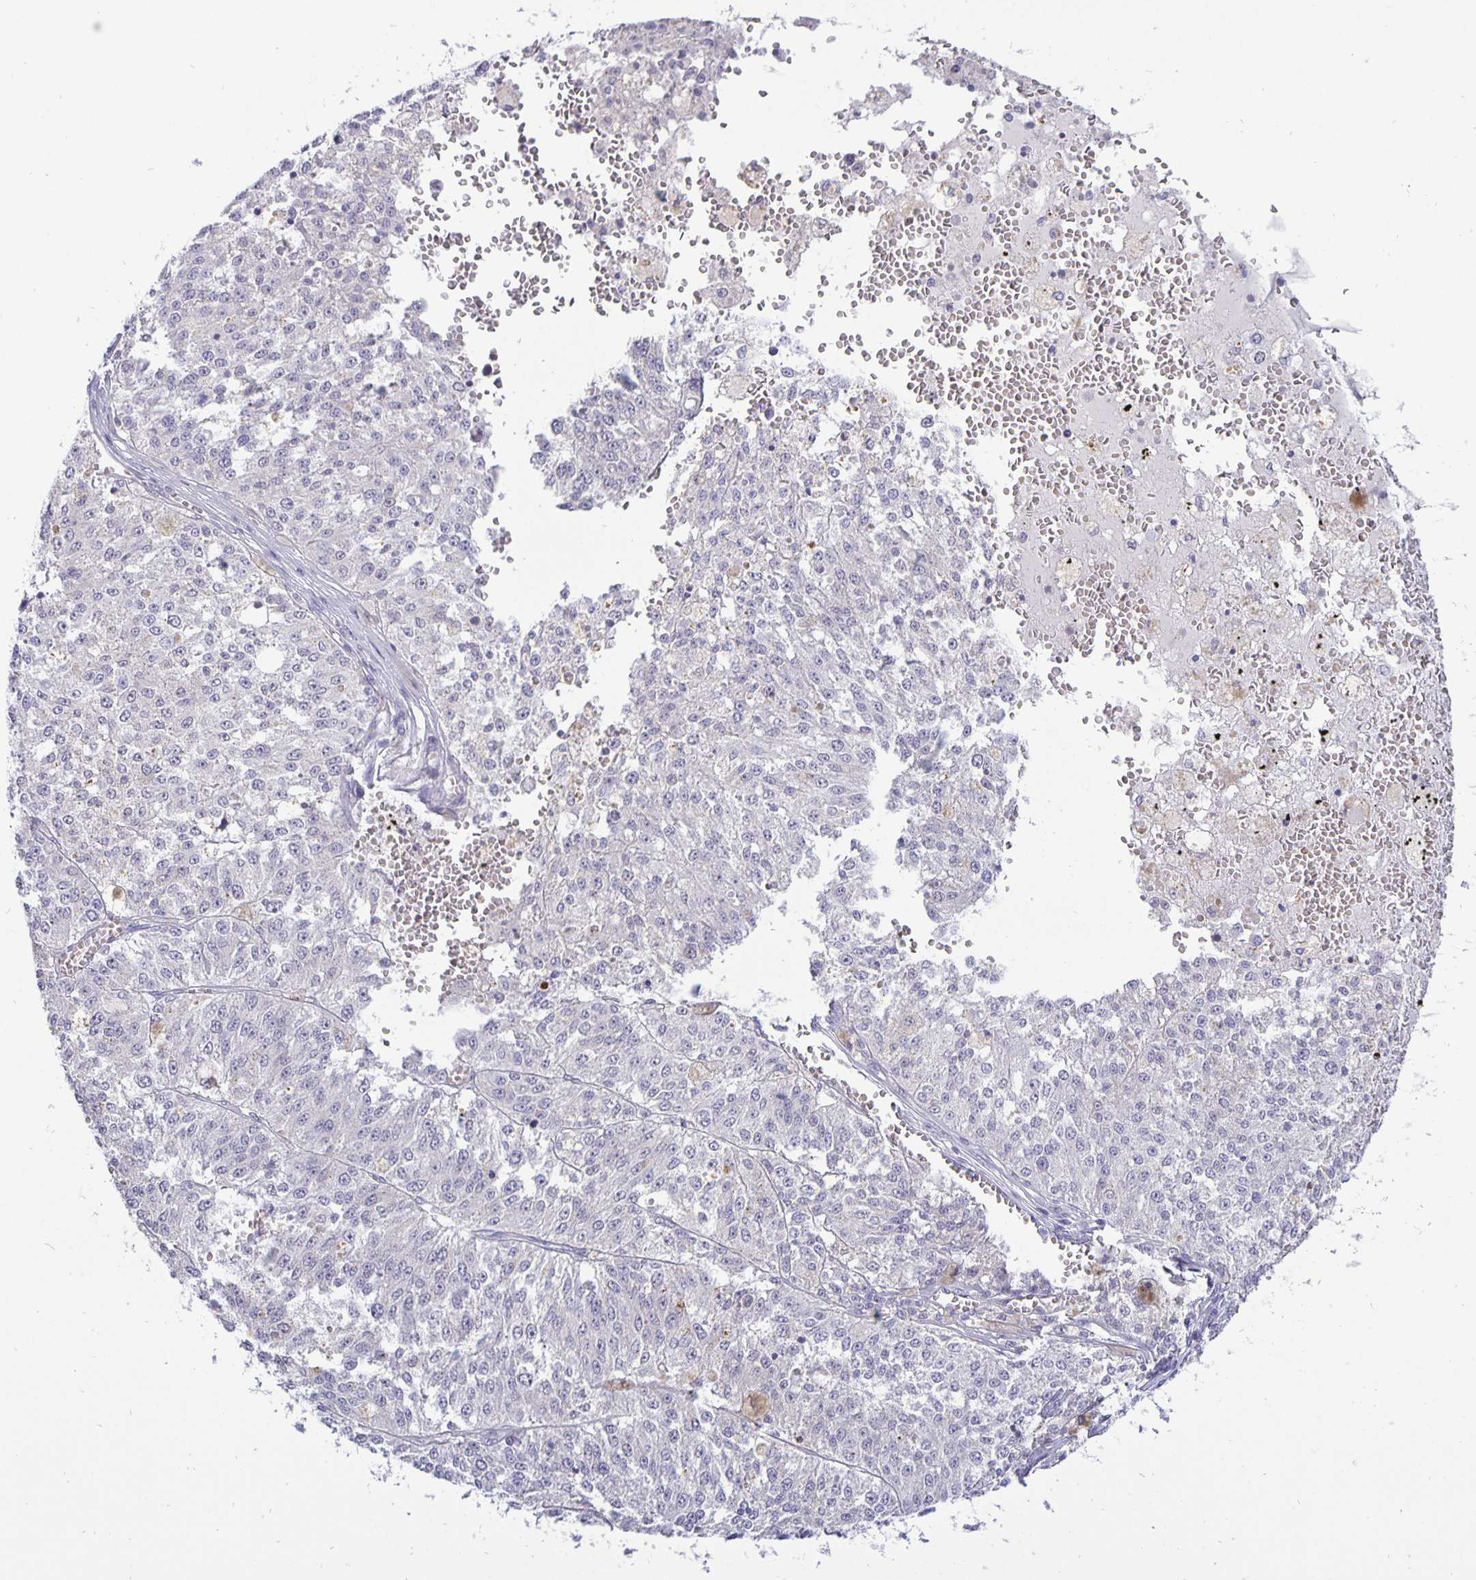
{"staining": {"intensity": "negative", "quantity": "none", "location": "none"}, "tissue": "melanoma", "cell_type": "Tumor cells", "image_type": "cancer", "snomed": [{"axis": "morphology", "description": "Malignant melanoma, Metastatic site"}, {"axis": "topography", "description": "Lymph node"}], "caption": "This is an IHC photomicrograph of human malignant melanoma (metastatic site). There is no staining in tumor cells.", "gene": "ERBB2", "patient": {"sex": "female", "age": 64}}